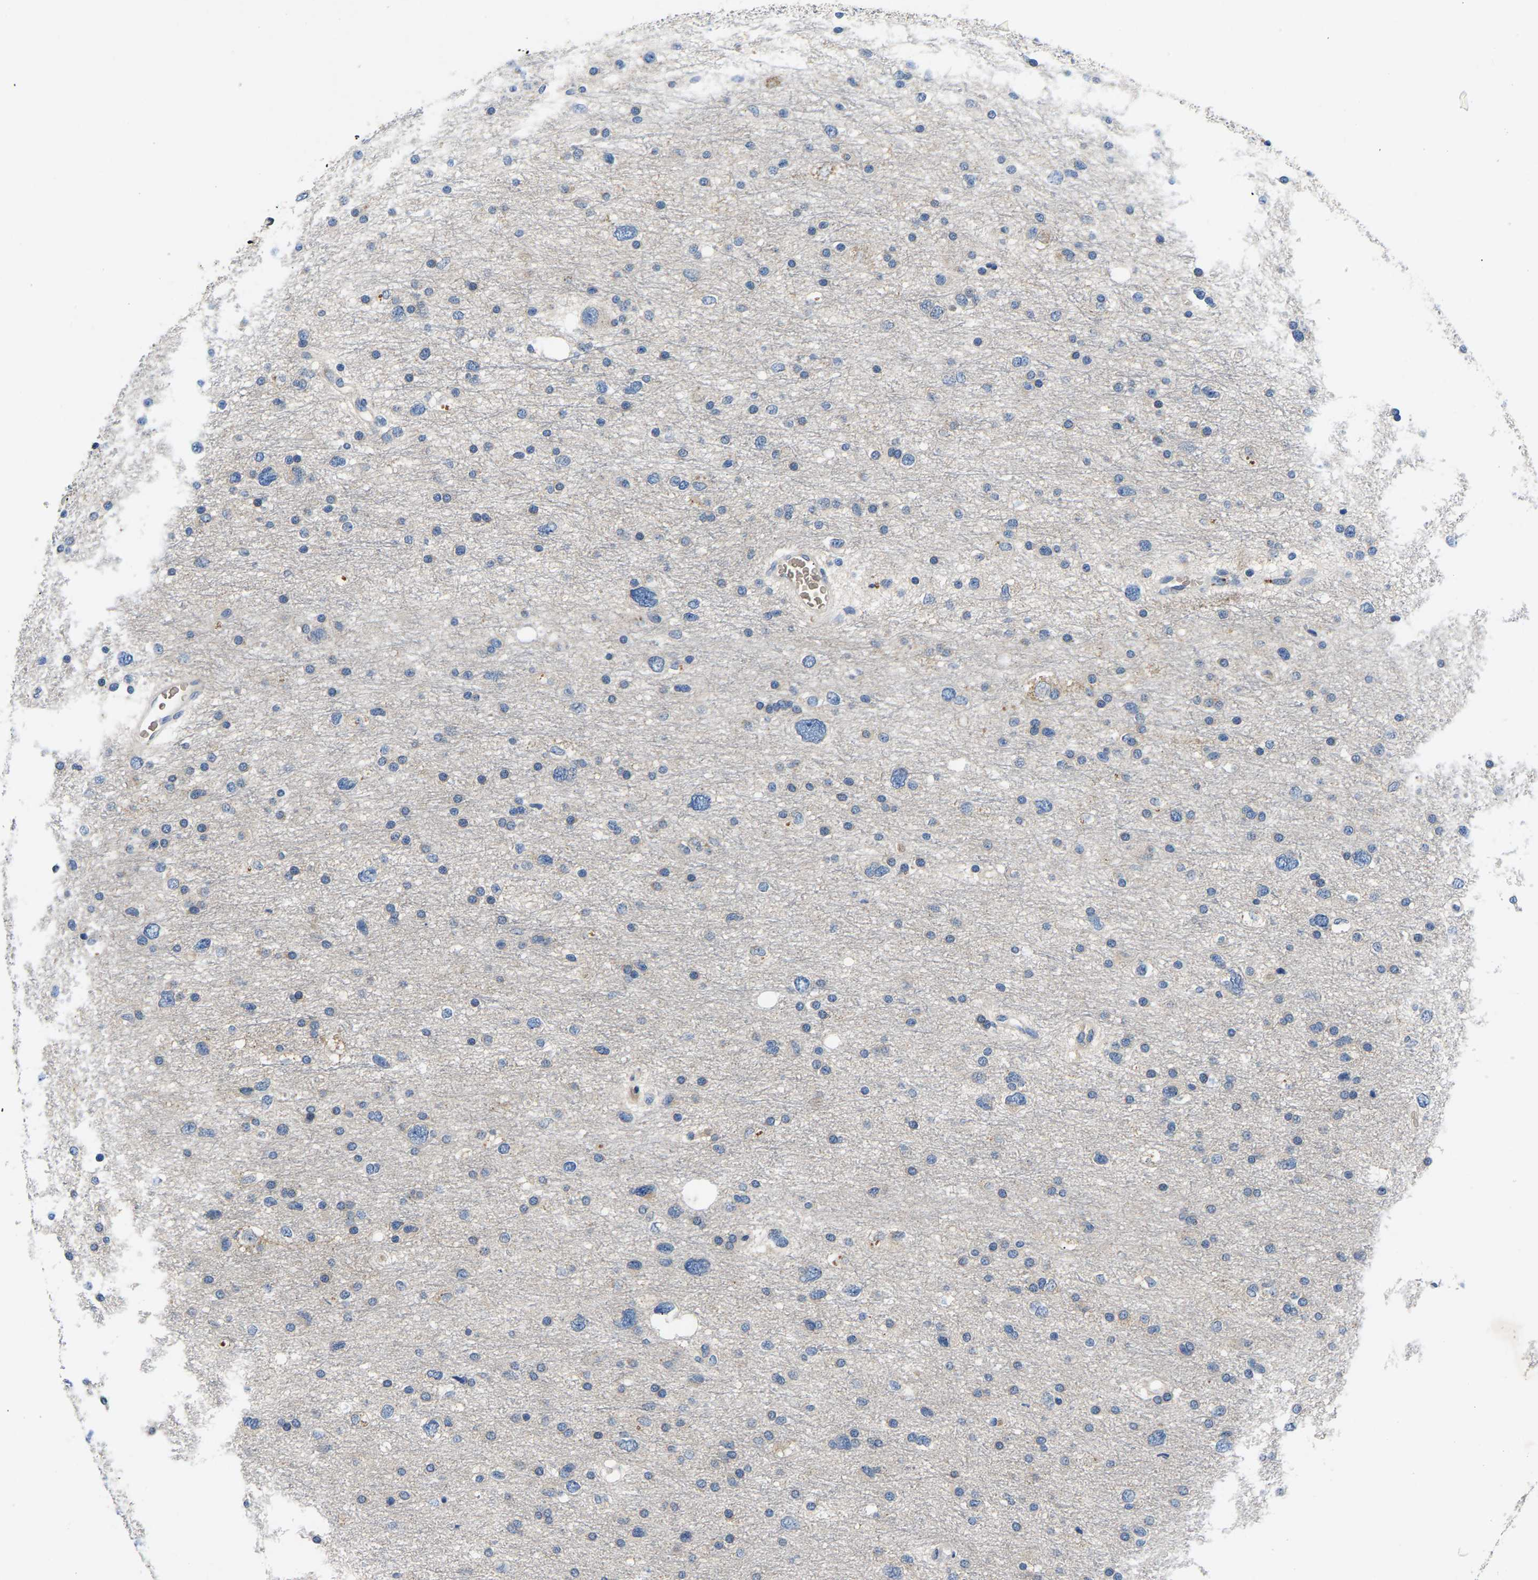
{"staining": {"intensity": "negative", "quantity": "none", "location": "none"}, "tissue": "glioma", "cell_type": "Tumor cells", "image_type": "cancer", "snomed": [{"axis": "morphology", "description": "Glioma, malignant, Low grade"}, {"axis": "topography", "description": "Brain"}], "caption": "Immunohistochemistry histopathology image of human glioma stained for a protein (brown), which demonstrates no staining in tumor cells.", "gene": "TOR1B", "patient": {"sex": "female", "age": 37}}